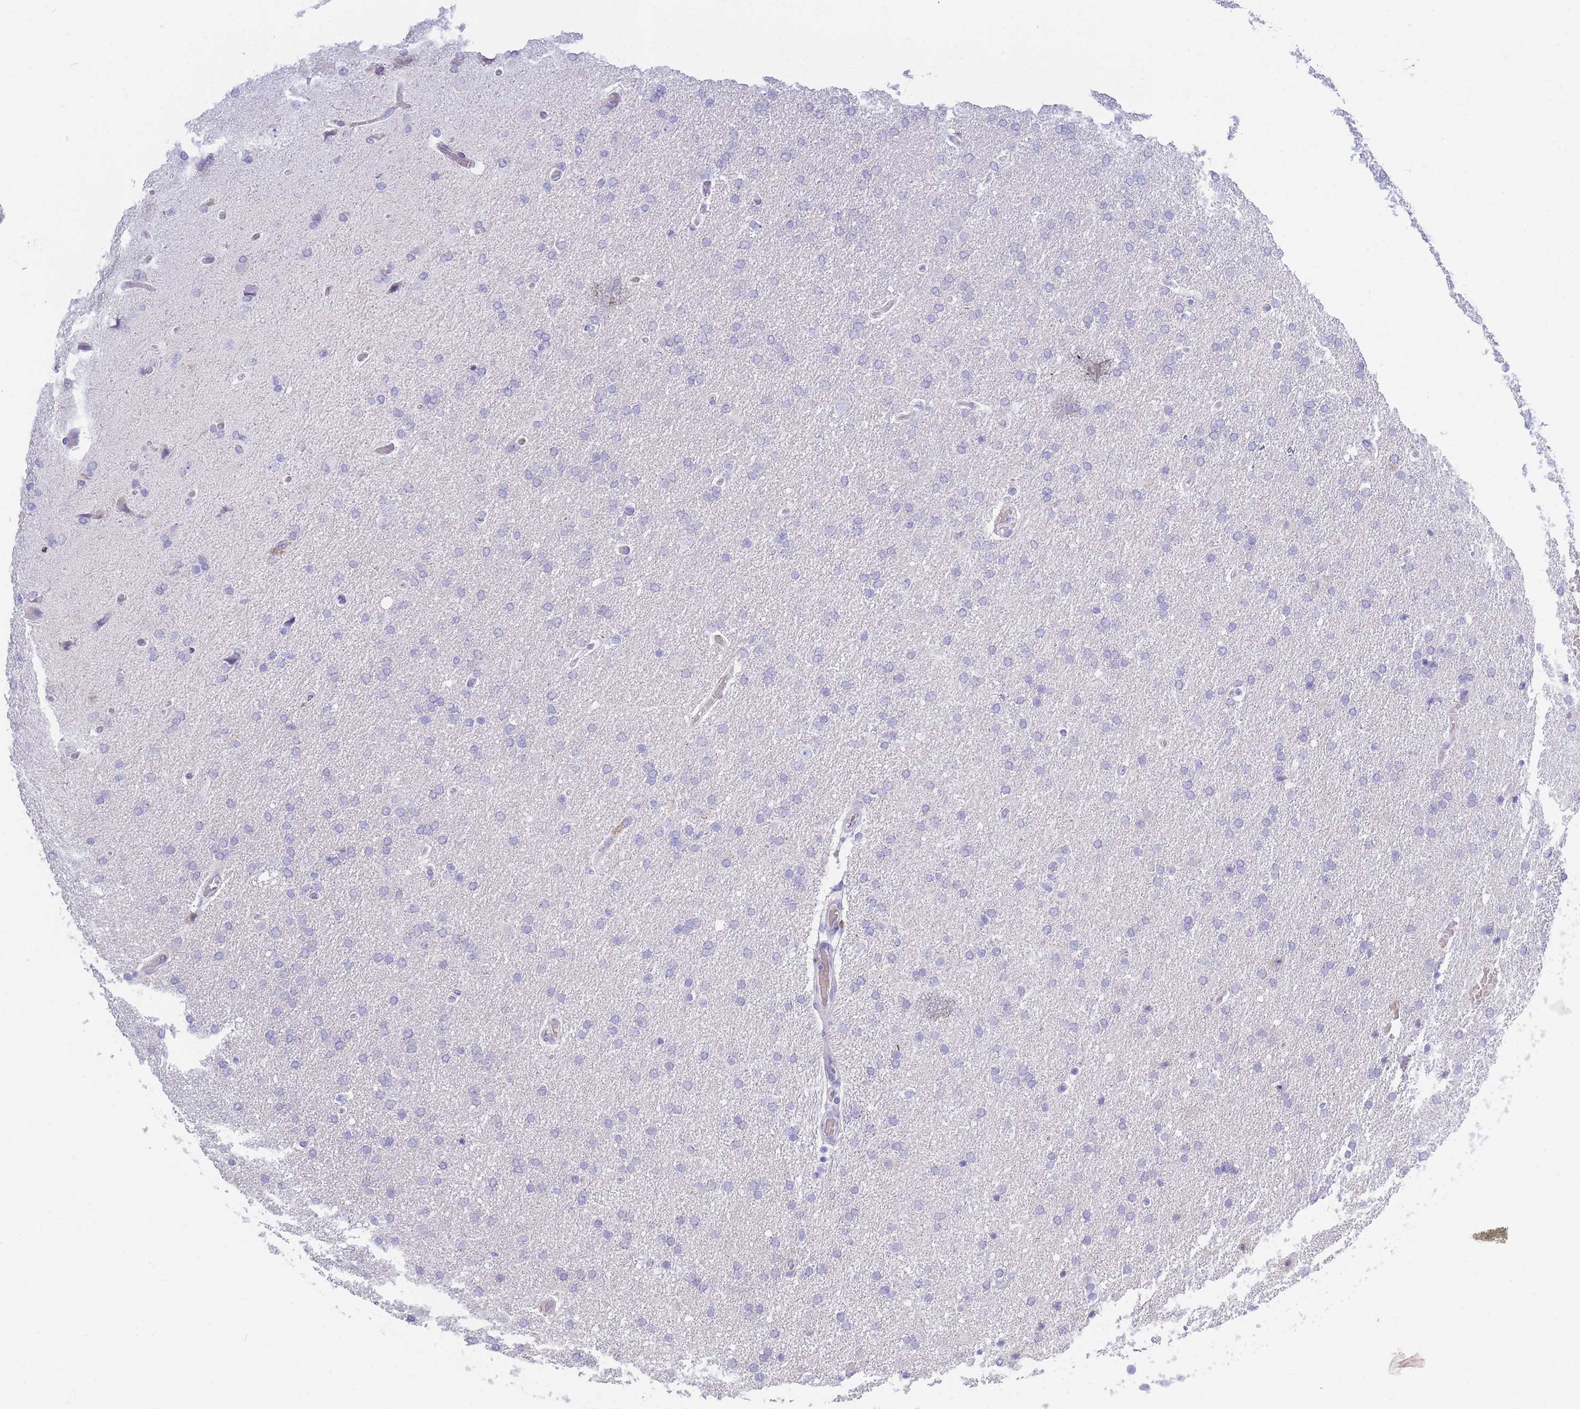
{"staining": {"intensity": "negative", "quantity": "none", "location": "none"}, "tissue": "glioma", "cell_type": "Tumor cells", "image_type": "cancer", "snomed": [{"axis": "morphology", "description": "Glioma, malignant, High grade"}, {"axis": "topography", "description": "Brain"}], "caption": "This is a image of immunohistochemistry staining of glioma, which shows no expression in tumor cells. (Stains: DAB (3,3'-diaminobenzidine) IHC with hematoxylin counter stain, Microscopy: brightfield microscopy at high magnification).", "gene": "TPSD1", "patient": {"sex": "male", "age": 72}}